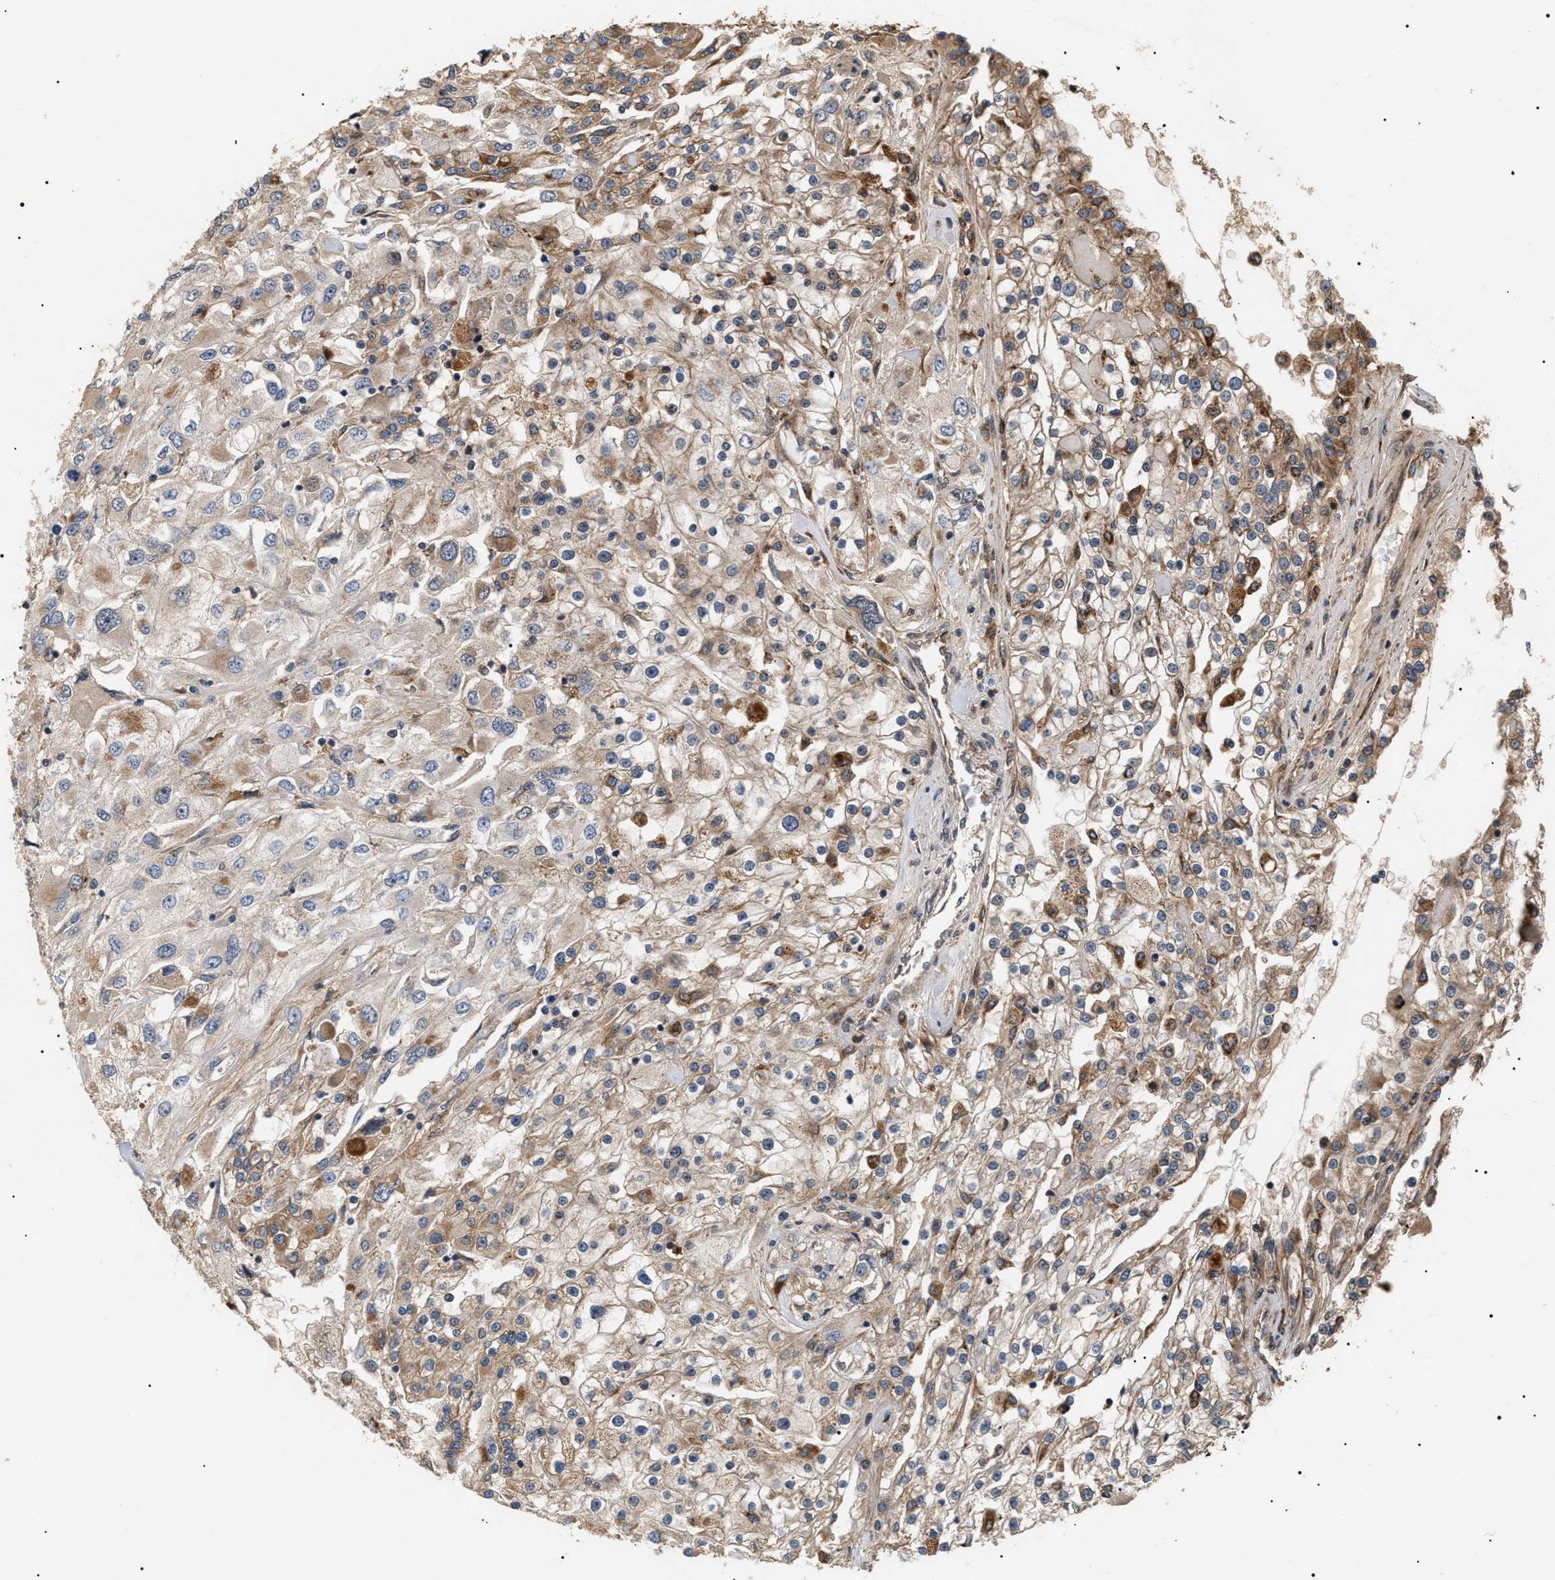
{"staining": {"intensity": "moderate", "quantity": "<25%", "location": "cytoplasmic/membranous"}, "tissue": "renal cancer", "cell_type": "Tumor cells", "image_type": "cancer", "snomed": [{"axis": "morphology", "description": "Adenocarcinoma, NOS"}, {"axis": "topography", "description": "Kidney"}], "caption": "Protein staining reveals moderate cytoplasmic/membranous expression in about <25% of tumor cells in renal cancer (adenocarcinoma). (Stains: DAB (3,3'-diaminobenzidine) in brown, nuclei in blue, Microscopy: brightfield microscopy at high magnification).", "gene": "ZBTB26", "patient": {"sex": "female", "age": 52}}